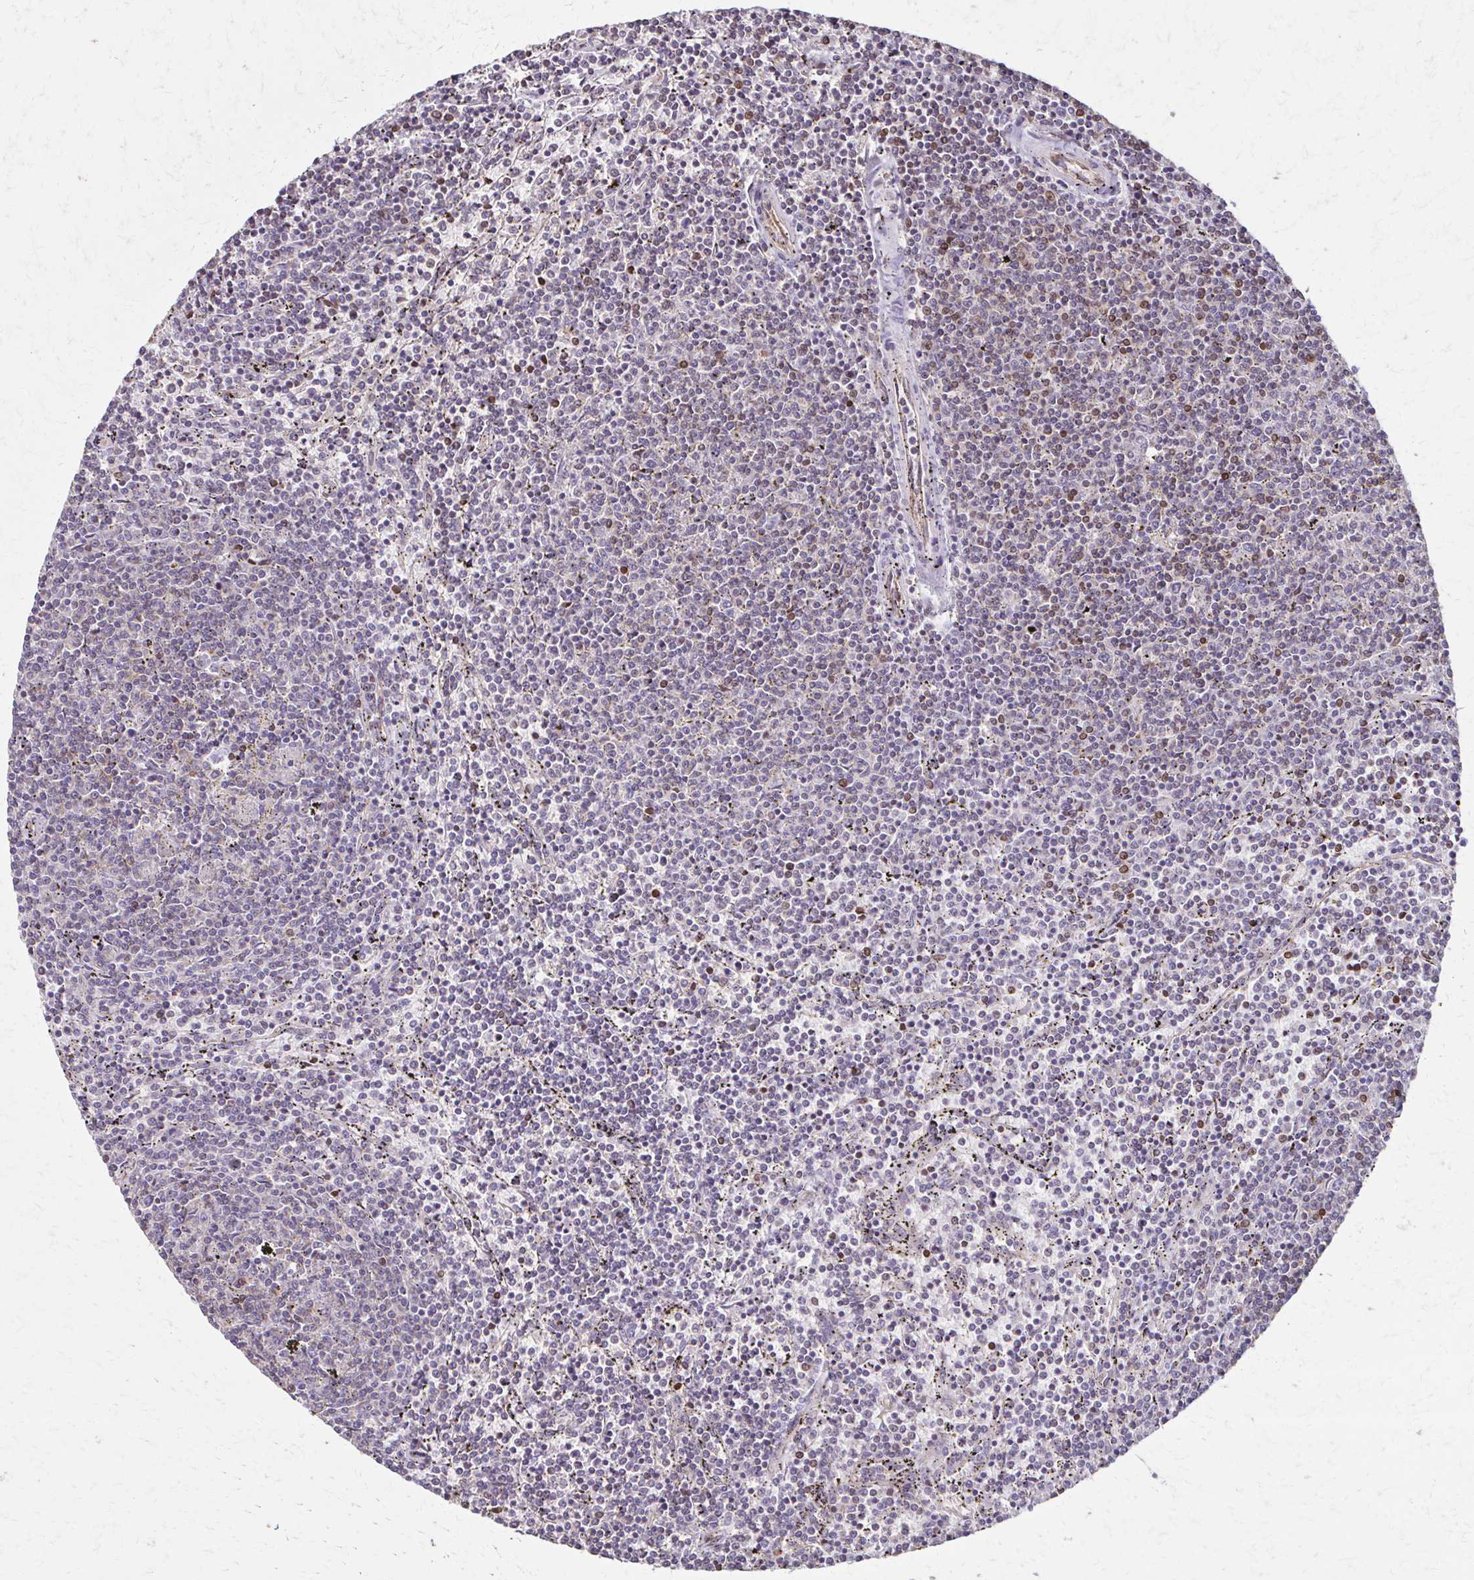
{"staining": {"intensity": "negative", "quantity": "none", "location": "none"}, "tissue": "lymphoma", "cell_type": "Tumor cells", "image_type": "cancer", "snomed": [{"axis": "morphology", "description": "Malignant lymphoma, non-Hodgkin's type, Low grade"}, {"axis": "topography", "description": "Spleen"}], "caption": "Image shows no significant protein staining in tumor cells of low-grade malignant lymphoma, non-Hodgkin's type.", "gene": "IL18BP", "patient": {"sex": "female", "age": 50}}